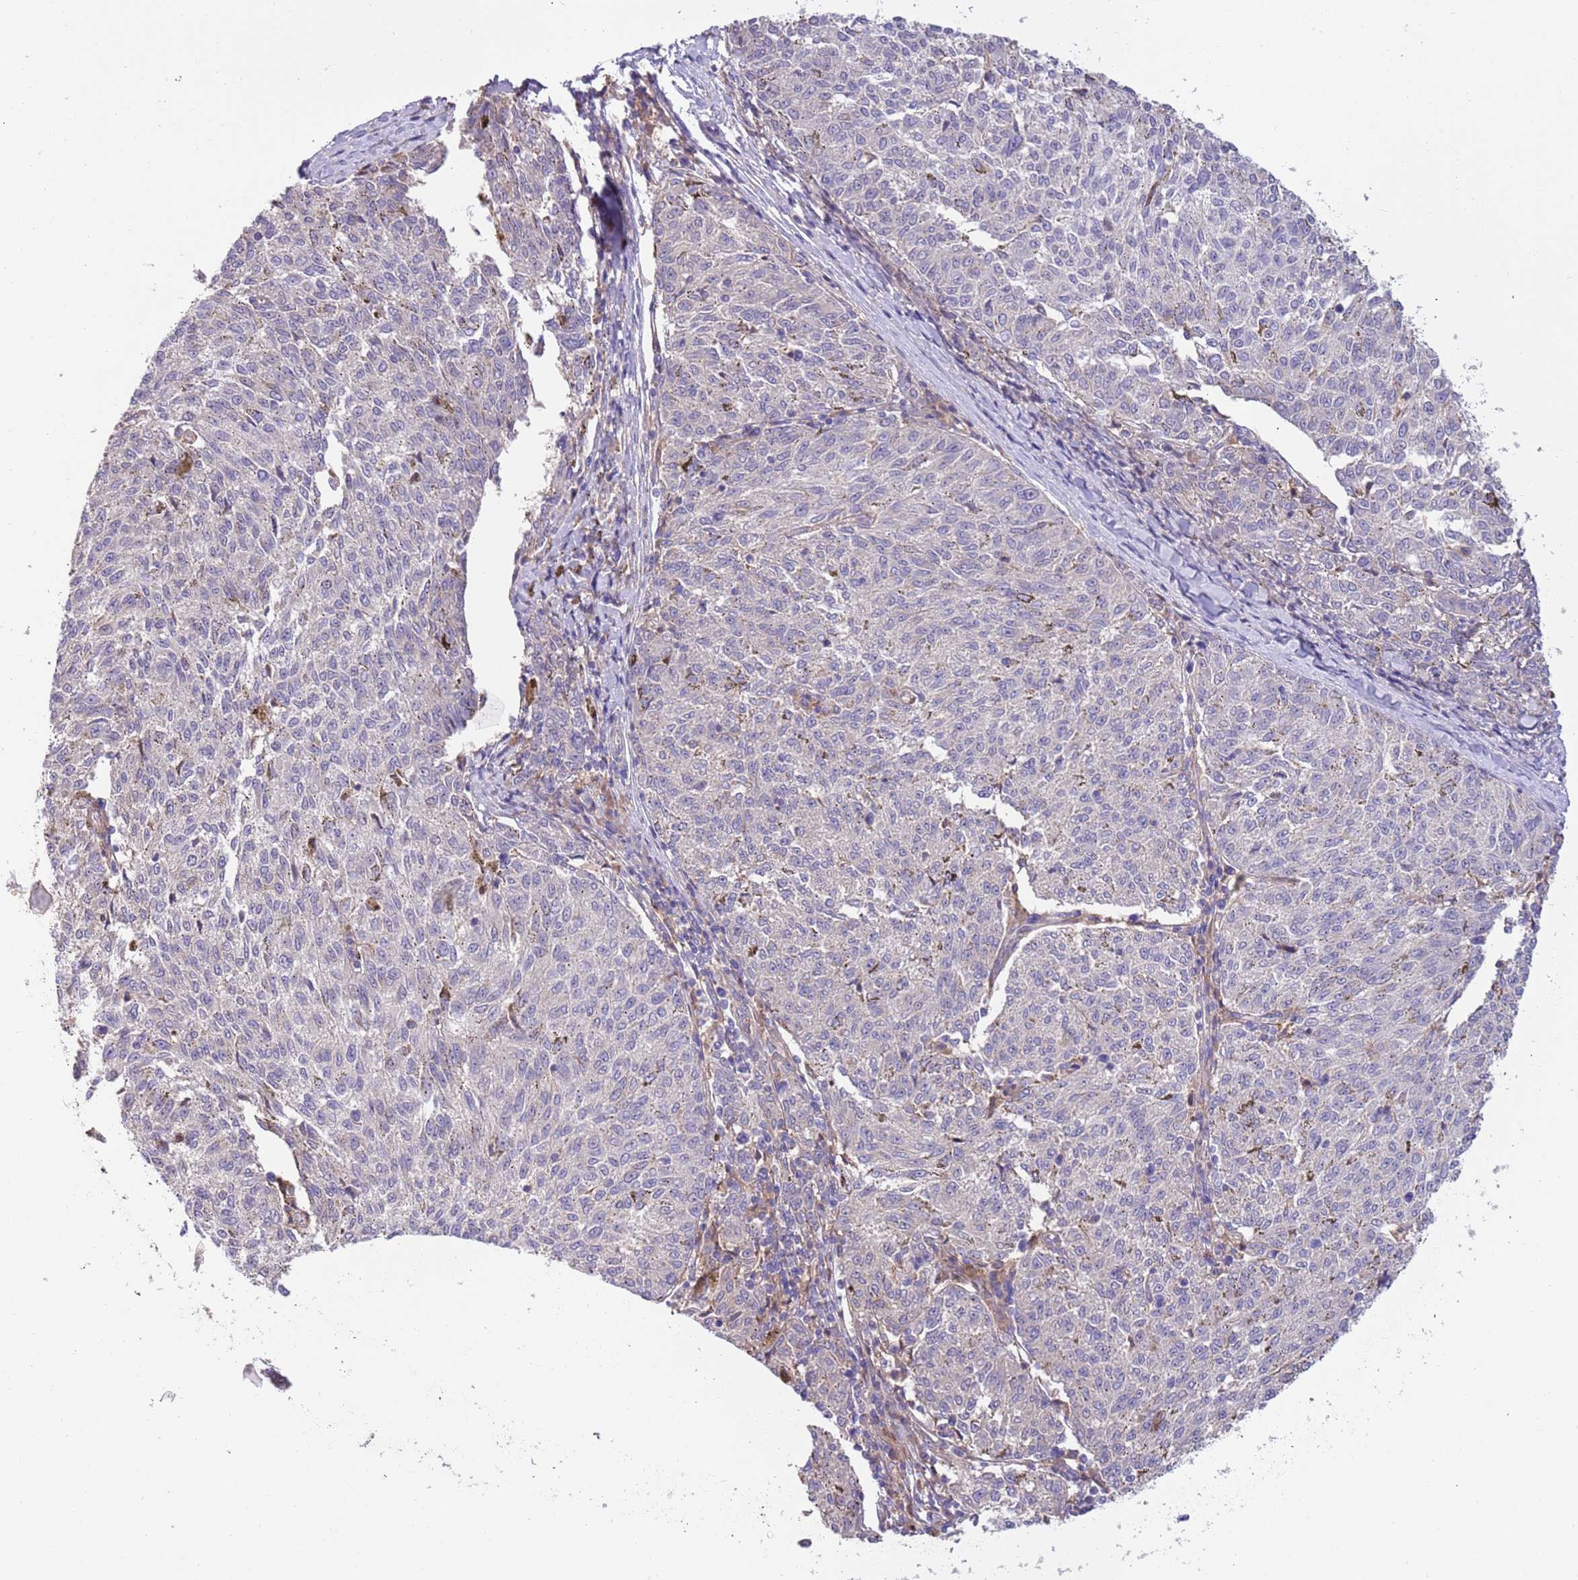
{"staining": {"intensity": "negative", "quantity": "none", "location": "none"}, "tissue": "melanoma", "cell_type": "Tumor cells", "image_type": "cancer", "snomed": [{"axis": "morphology", "description": "Malignant melanoma, NOS"}, {"axis": "topography", "description": "Skin"}], "caption": "There is no significant positivity in tumor cells of melanoma.", "gene": "CABYR", "patient": {"sex": "female", "age": 72}}